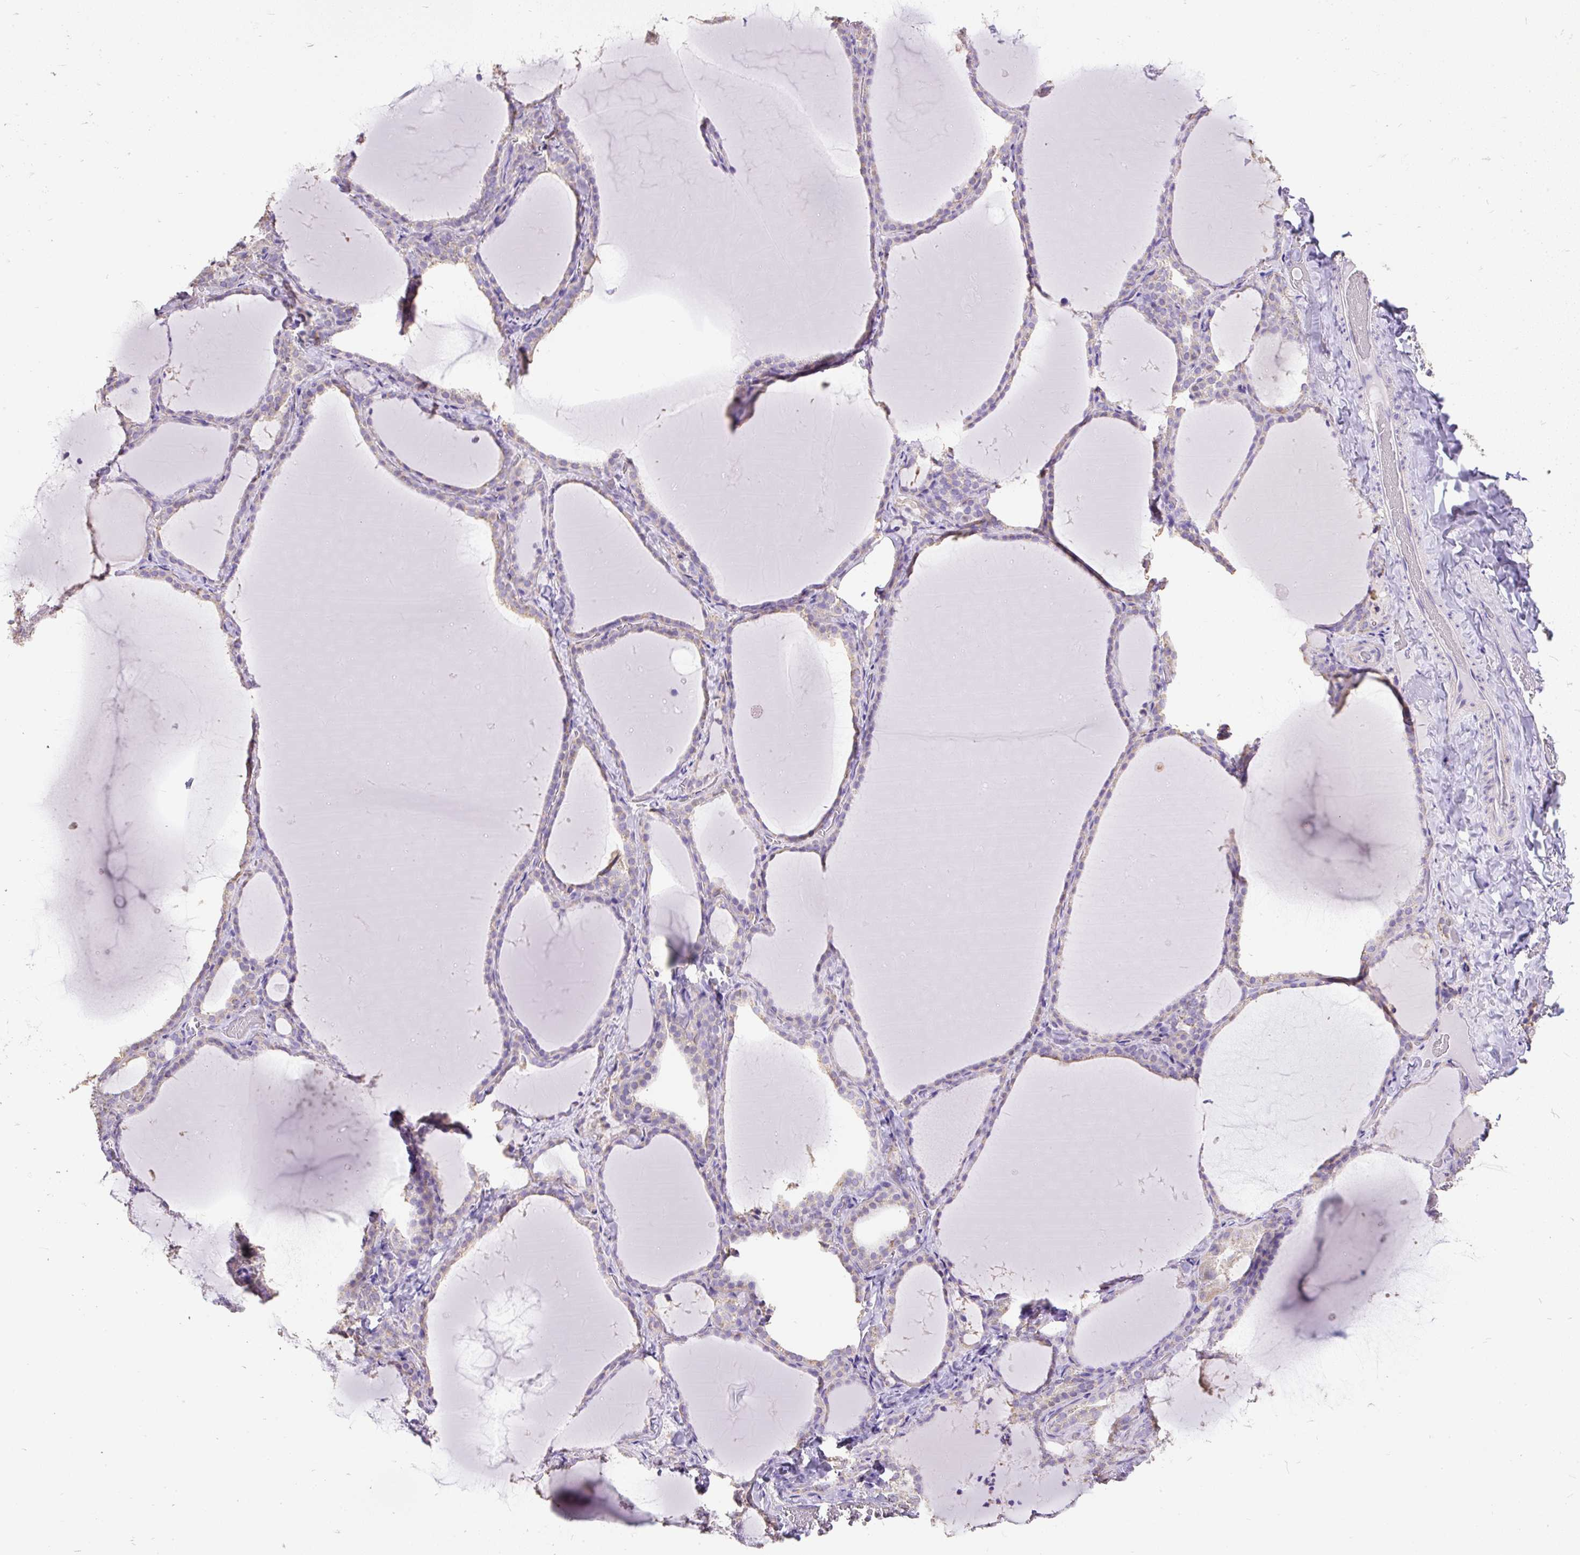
{"staining": {"intensity": "negative", "quantity": "none", "location": "none"}, "tissue": "thyroid gland", "cell_type": "Glandular cells", "image_type": "normal", "snomed": [{"axis": "morphology", "description": "Normal tissue, NOS"}, {"axis": "topography", "description": "Thyroid gland"}], "caption": "This histopathology image is of unremarkable thyroid gland stained with immunohistochemistry (IHC) to label a protein in brown with the nuclei are counter-stained blue. There is no expression in glandular cells. (DAB (3,3'-diaminobenzidine) immunohistochemistry with hematoxylin counter stain).", "gene": "GBX1", "patient": {"sex": "female", "age": 22}}